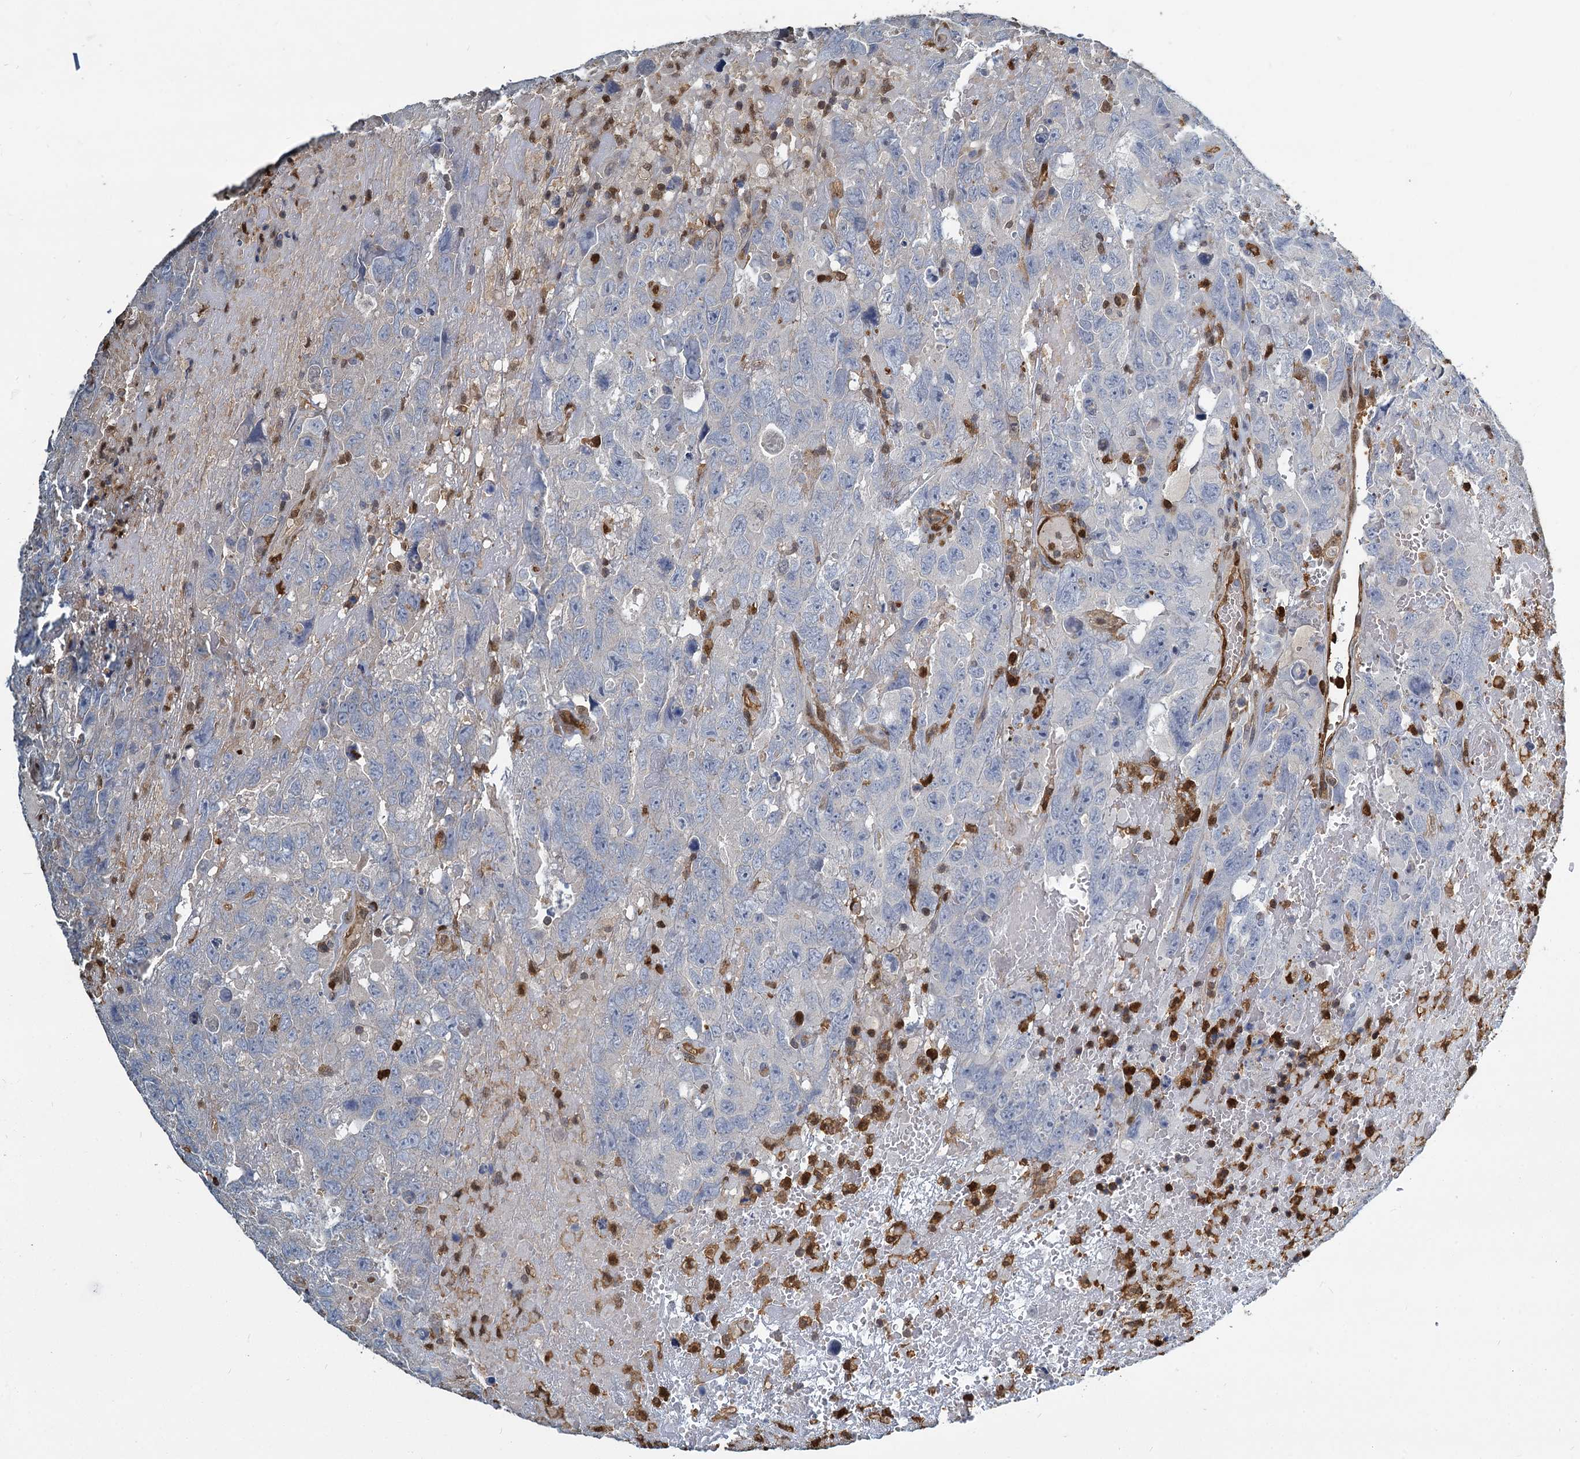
{"staining": {"intensity": "negative", "quantity": "none", "location": "none"}, "tissue": "testis cancer", "cell_type": "Tumor cells", "image_type": "cancer", "snomed": [{"axis": "morphology", "description": "Carcinoma, Embryonal, NOS"}, {"axis": "topography", "description": "Testis"}], "caption": "A high-resolution micrograph shows immunohistochemistry staining of testis cancer, which shows no significant expression in tumor cells. (DAB (3,3'-diaminobenzidine) immunohistochemistry, high magnification).", "gene": "S100A6", "patient": {"sex": "male", "age": 45}}